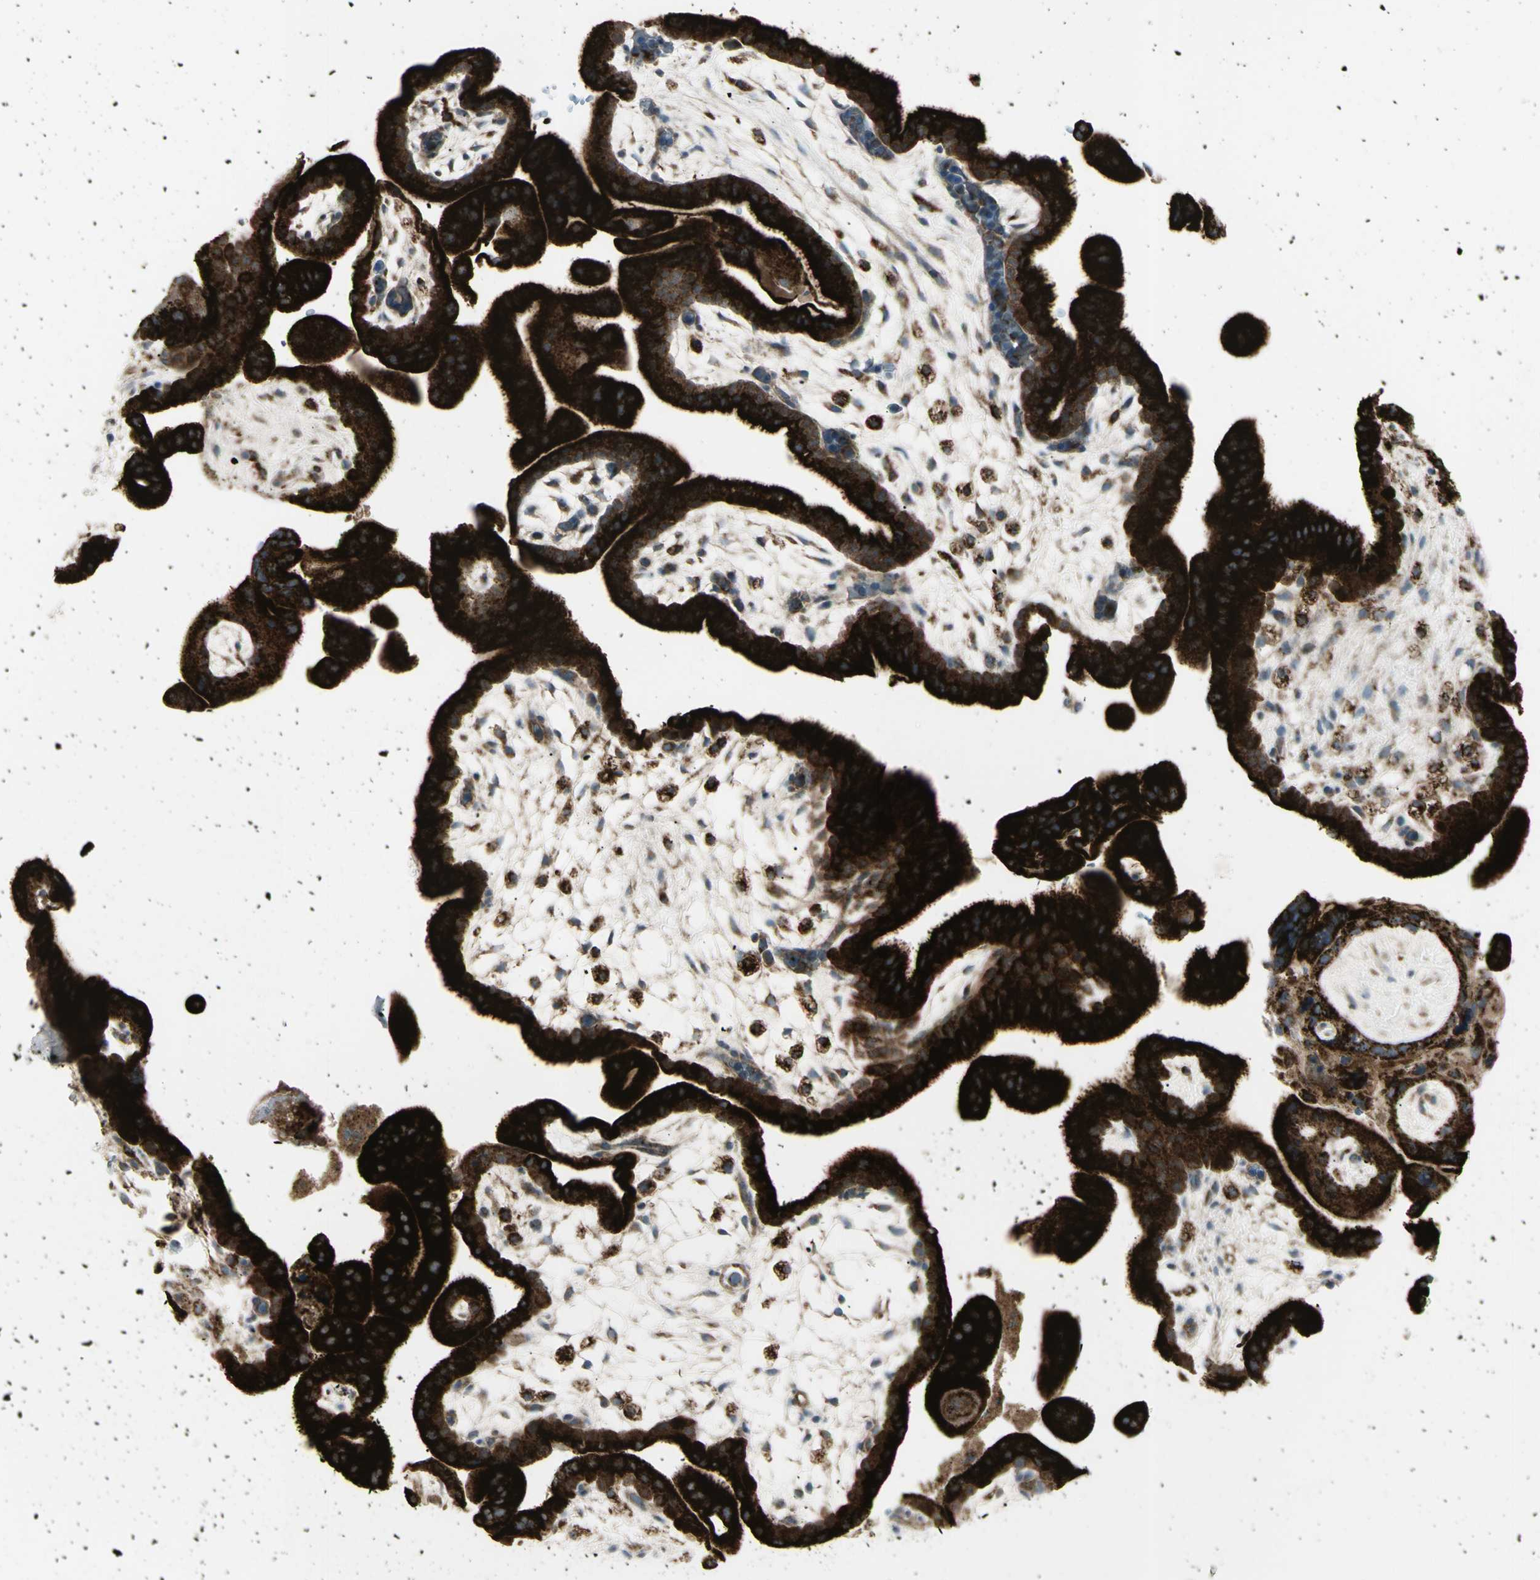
{"staining": {"intensity": "moderate", "quantity": ">75%", "location": "cytoplasmic/membranous"}, "tissue": "placenta", "cell_type": "Decidual cells", "image_type": "normal", "snomed": [{"axis": "morphology", "description": "Normal tissue, NOS"}, {"axis": "topography", "description": "Placenta"}], "caption": "Brown immunohistochemical staining in benign human placenta exhibits moderate cytoplasmic/membranous expression in approximately >75% of decidual cells. (DAB (3,3'-diaminobenzidine) IHC, brown staining for protein, blue staining for nuclei).", "gene": "CYB5R1", "patient": {"sex": "female", "age": 35}}